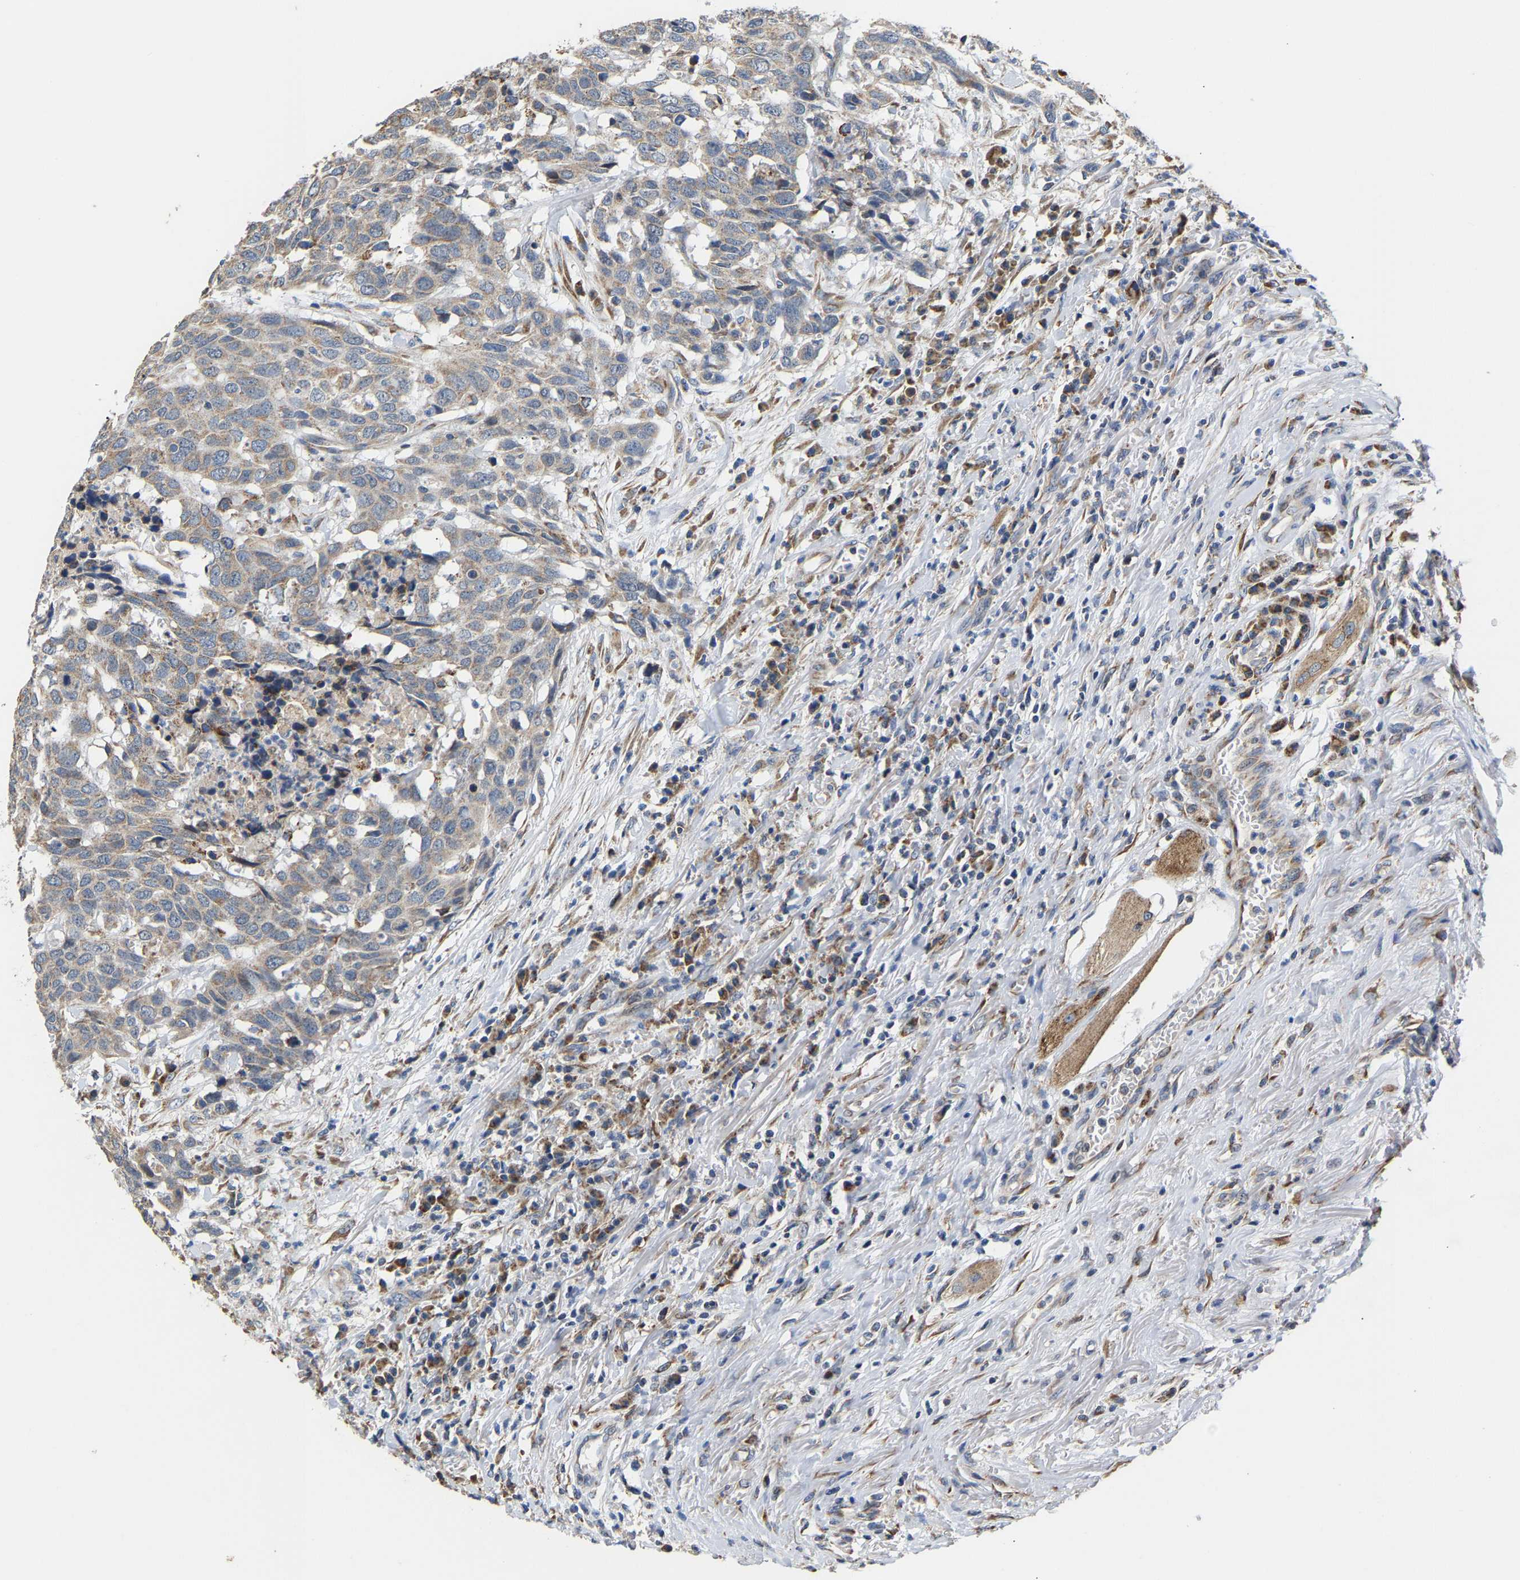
{"staining": {"intensity": "weak", "quantity": "<25%", "location": "cytoplasmic/membranous"}, "tissue": "head and neck cancer", "cell_type": "Tumor cells", "image_type": "cancer", "snomed": [{"axis": "morphology", "description": "Squamous cell carcinoma, NOS"}, {"axis": "topography", "description": "Head-Neck"}], "caption": "Tumor cells show no significant protein expression in head and neck squamous cell carcinoma. Brightfield microscopy of IHC stained with DAB (3,3'-diaminobenzidine) (brown) and hematoxylin (blue), captured at high magnification.", "gene": "TMEM168", "patient": {"sex": "male", "age": 66}}